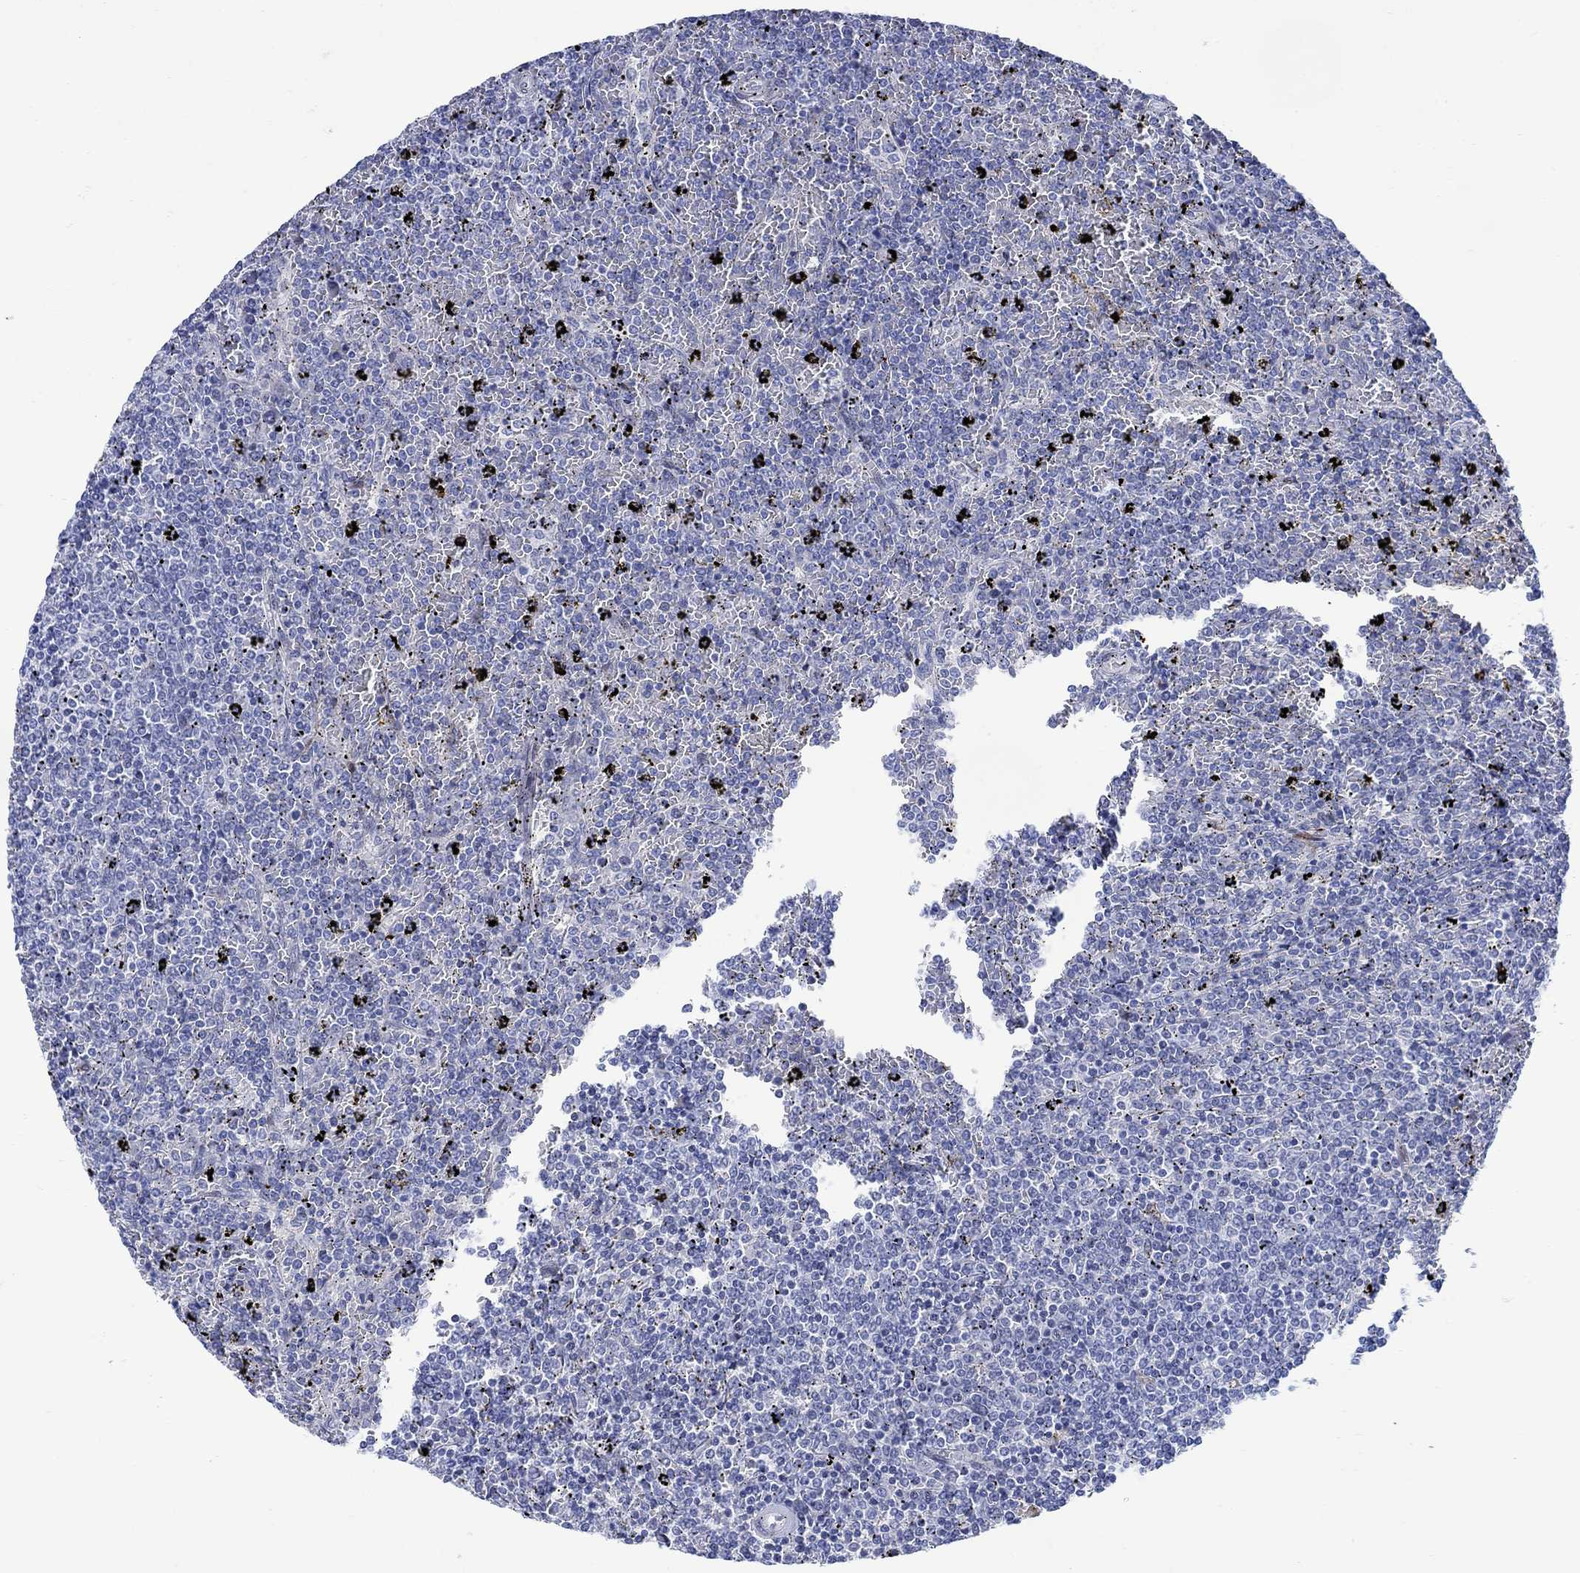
{"staining": {"intensity": "negative", "quantity": "none", "location": "none"}, "tissue": "lymphoma", "cell_type": "Tumor cells", "image_type": "cancer", "snomed": [{"axis": "morphology", "description": "Malignant lymphoma, non-Hodgkin's type, Low grade"}, {"axis": "topography", "description": "Spleen"}], "caption": "IHC photomicrograph of human lymphoma stained for a protein (brown), which displays no expression in tumor cells.", "gene": "KSR2", "patient": {"sex": "female", "age": 77}}